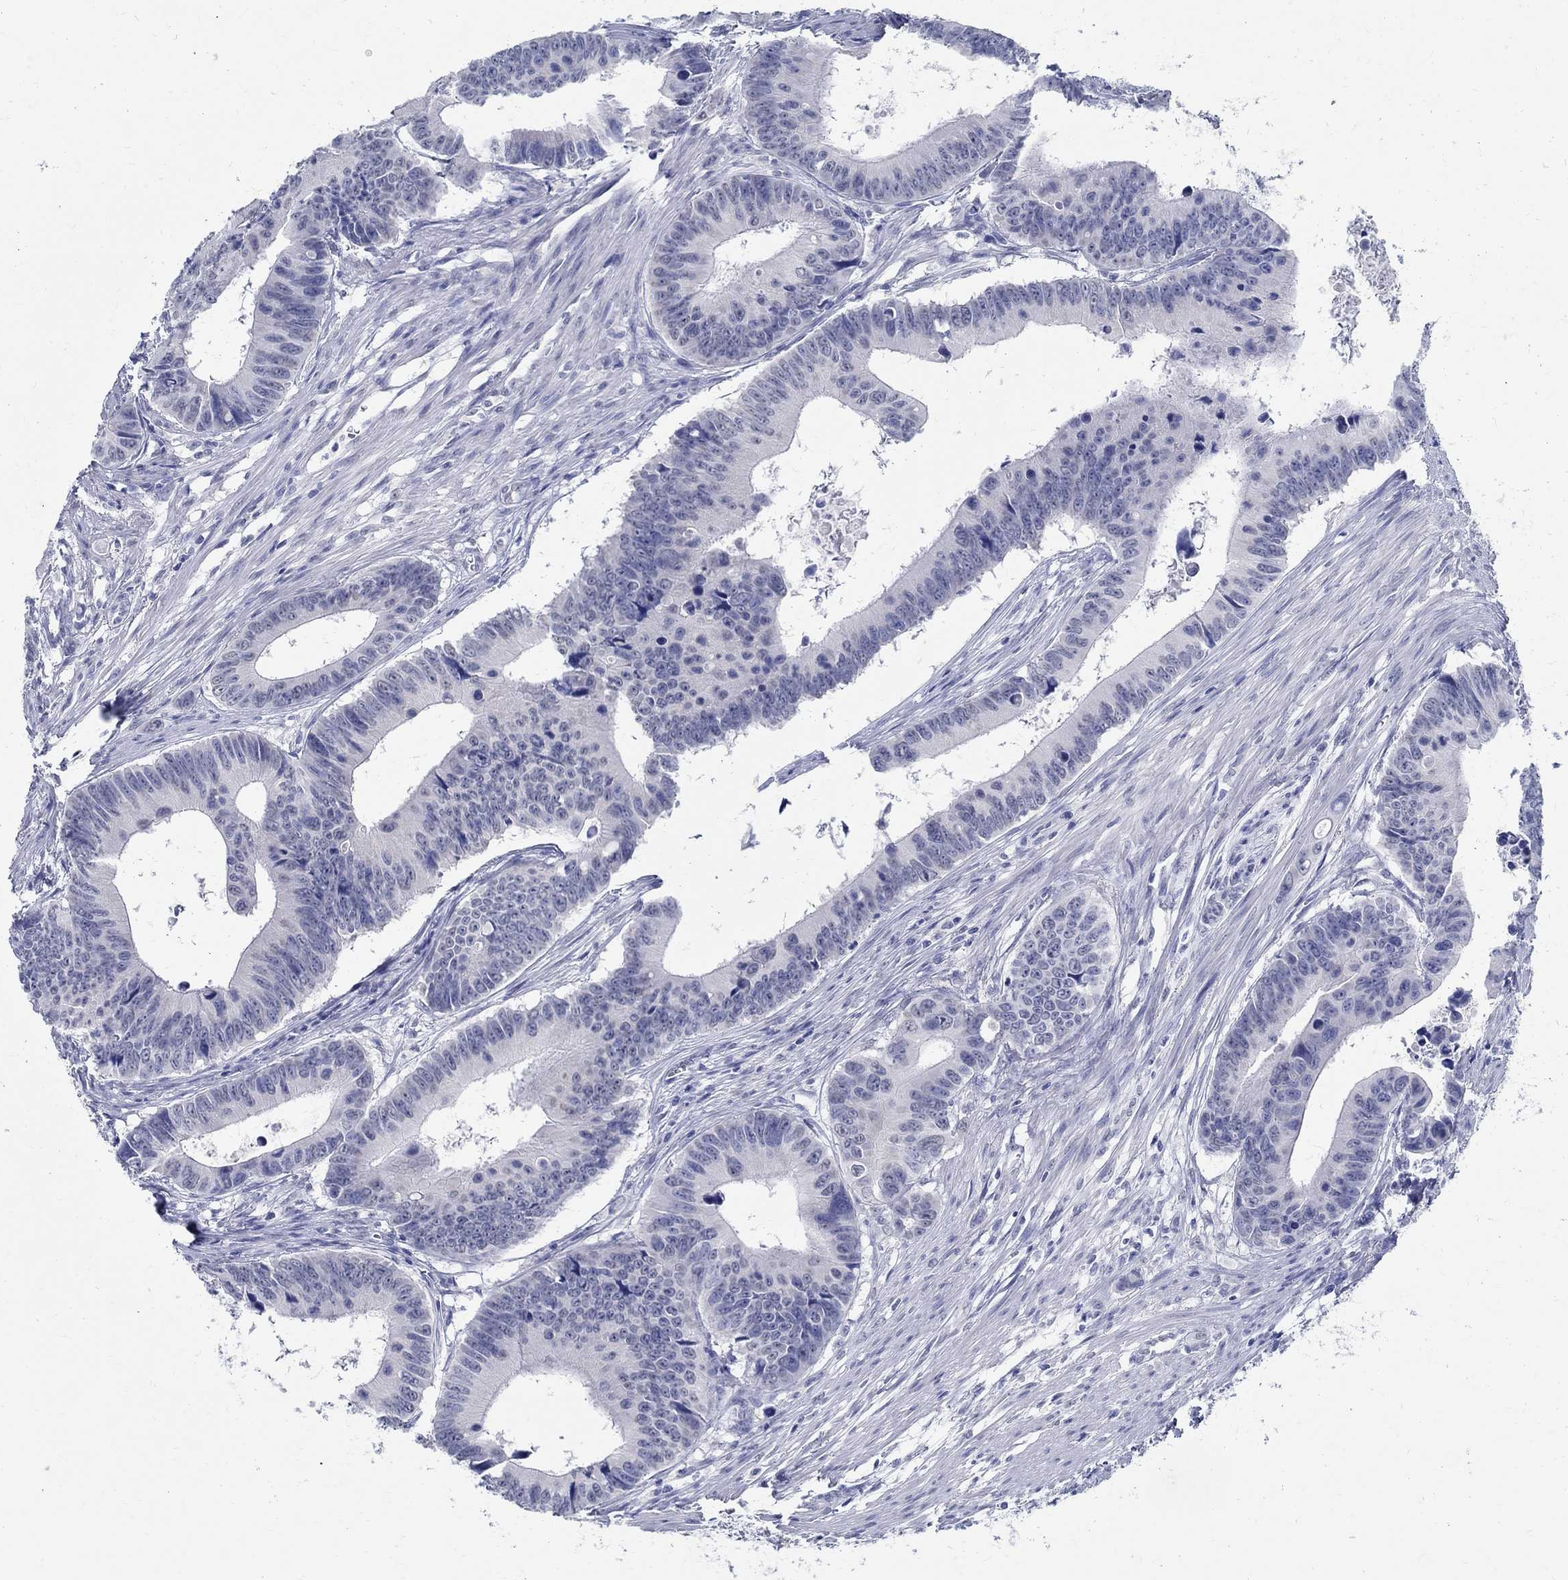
{"staining": {"intensity": "negative", "quantity": "none", "location": "none"}, "tissue": "colorectal cancer", "cell_type": "Tumor cells", "image_type": "cancer", "snomed": [{"axis": "morphology", "description": "Adenocarcinoma, NOS"}, {"axis": "topography", "description": "Colon"}], "caption": "Histopathology image shows no significant protein expression in tumor cells of colorectal adenocarcinoma.", "gene": "TSPAN16", "patient": {"sex": "female", "age": 87}}